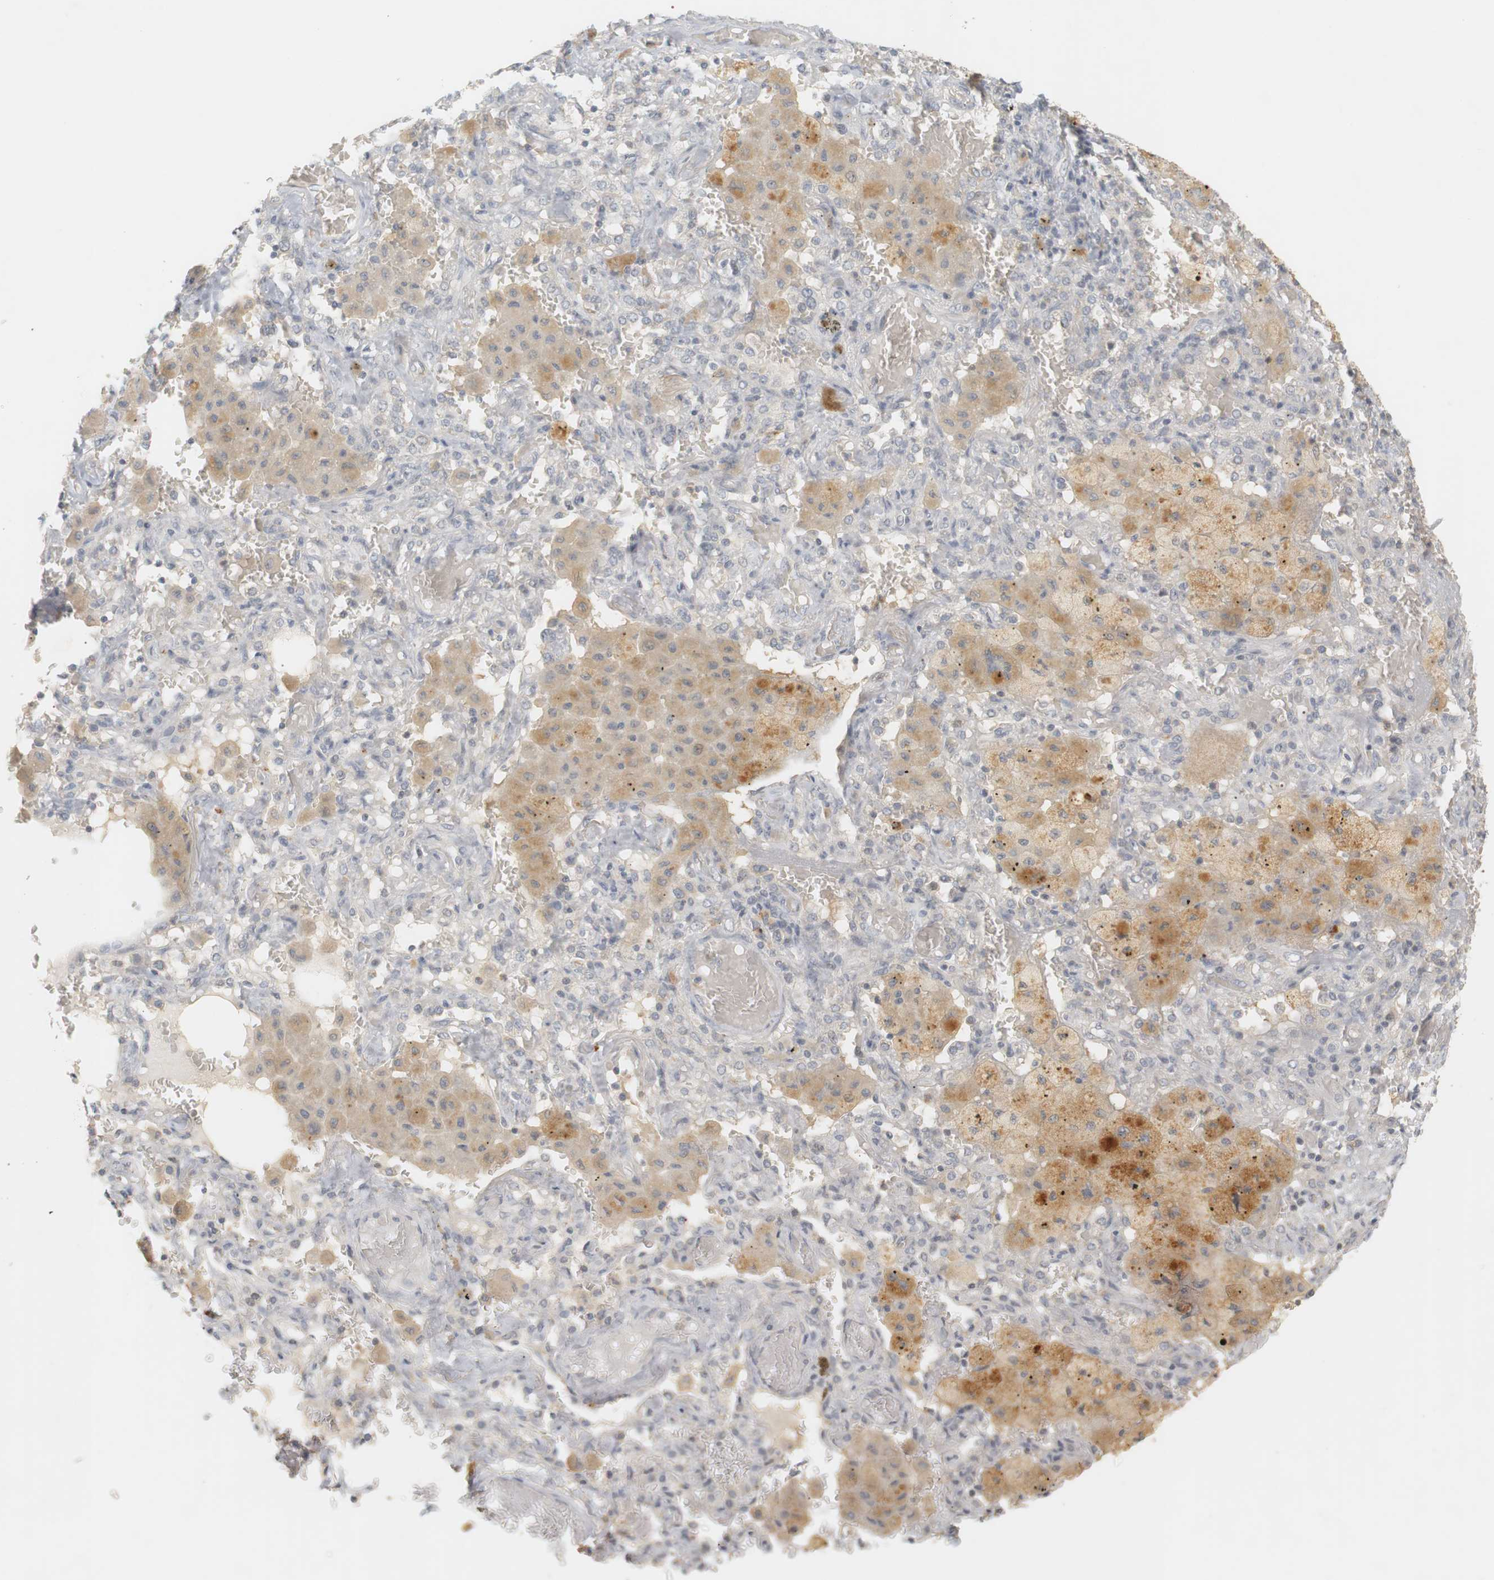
{"staining": {"intensity": "negative", "quantity": "none", "location": "none"}, "tissue": "lung cancer", "cell_type": "Tumor cells", "image_type": "cancer", "snomed": [{"axis": "morphology", "description": "Squamous cell carcinoma, NOS"}, {"axis": "topography", "description": "Lung"}], "caption": "Immunohistochemistry histopathology image of squamous cell carcinoma (lung) stained for a protein (brown), which shows no positivity in tumor cells. (Stains: DAB immunohistochemistry with hematoxylin counter stain, Microscopy: brightfield microscopy at high magnification).", "gene": "RTN3", "patient": {"sex": "female", "age": 47}}